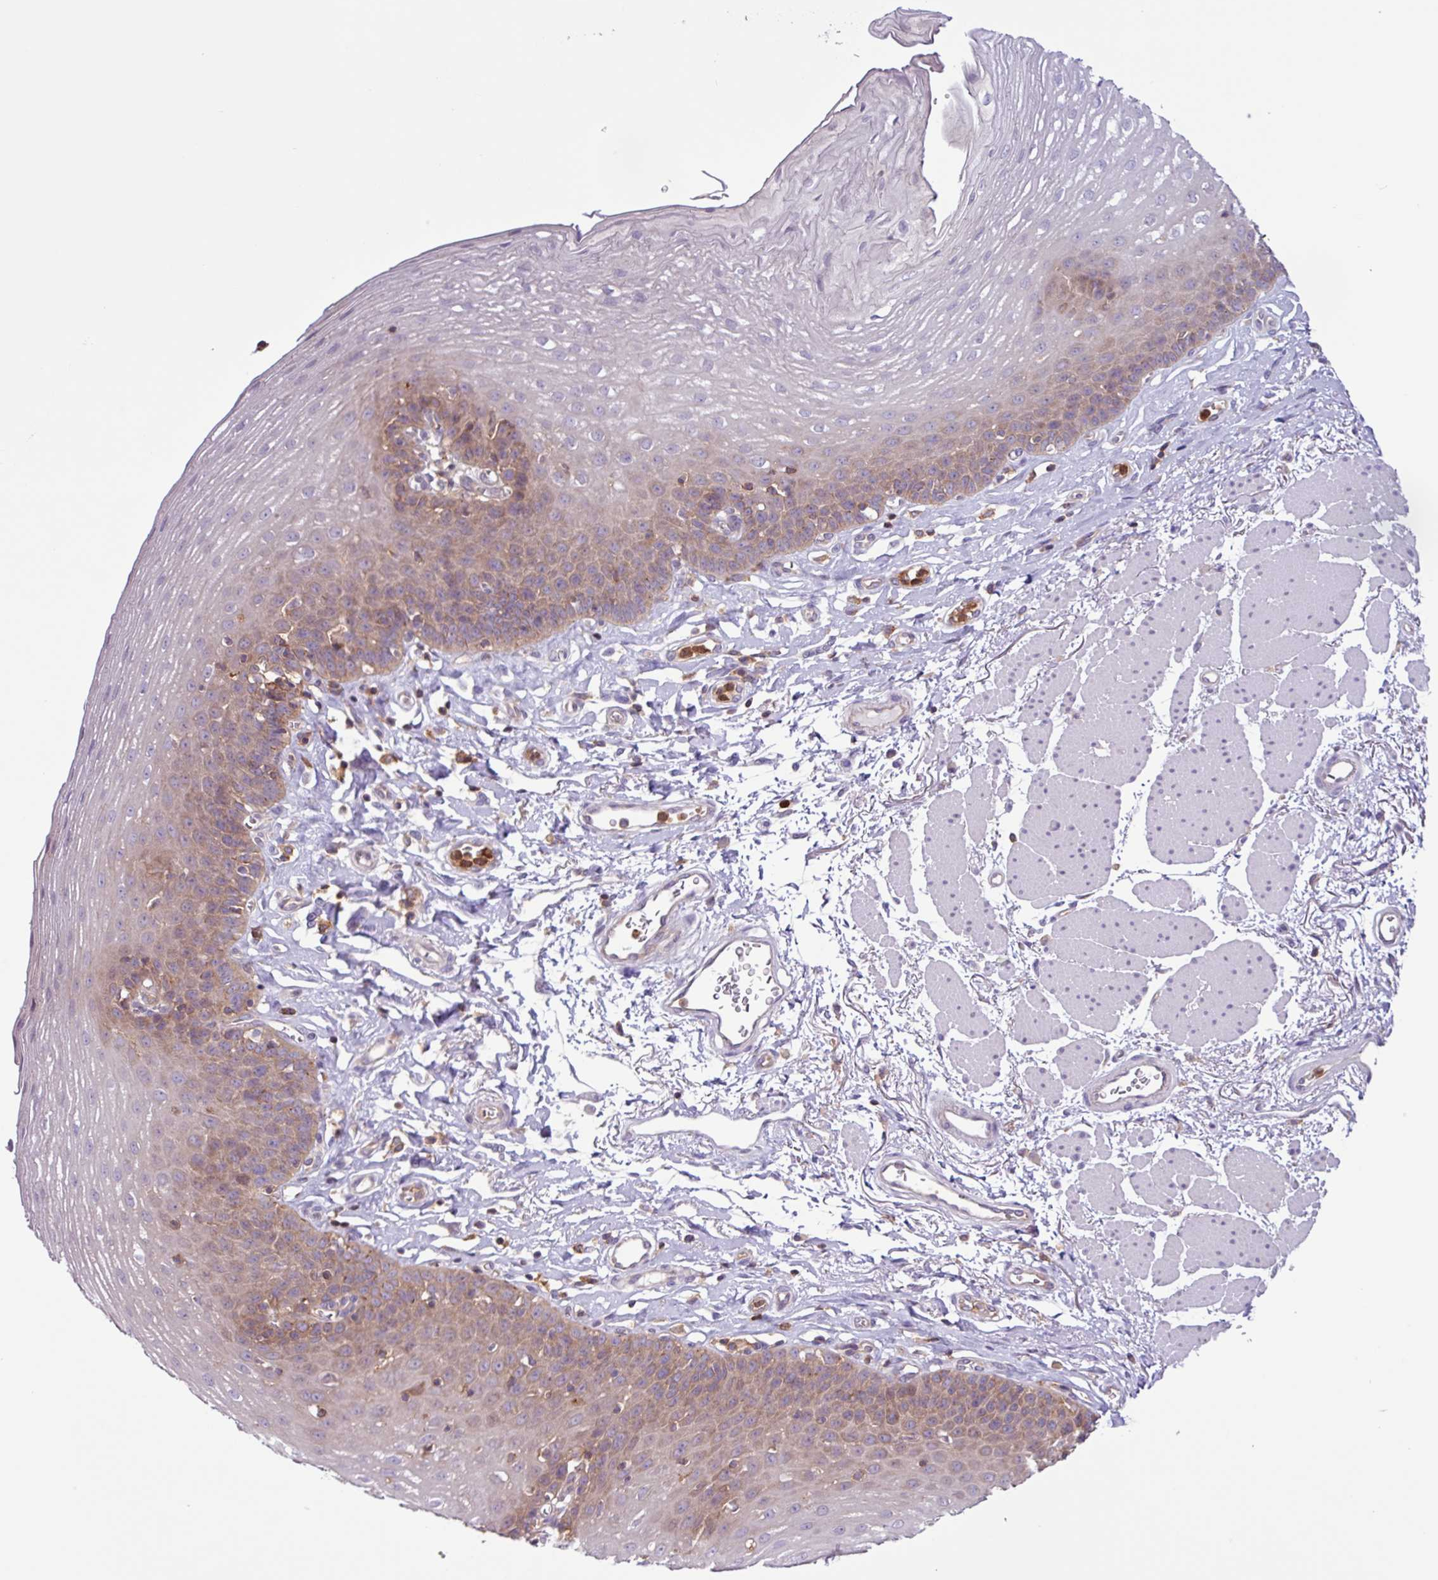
{"staining": {"intensity": "moderate", "quantity": "25%-75%", "location": "cytoplasmic/membranous"}, "tissue": "esophagus", "cell_type": "Squamous epithelial cells", "image_type": "normal", "snomed": [{"axis": "morphology", "description": "Normal tissue, NOS"}, {"axis": "topography", "description": "Esophagus"}], "caption": "This photomicrograph reveals benign esophagus stained with immunohistochemistry to label a protein in brown. The cytoplasmic/membranous of squamous epithelial cells show moderate positivity for the protein. Nuclei are counter-stained blue.", "gene": "ACTR3B", "patient": {"sex": "female", "age": 81}}